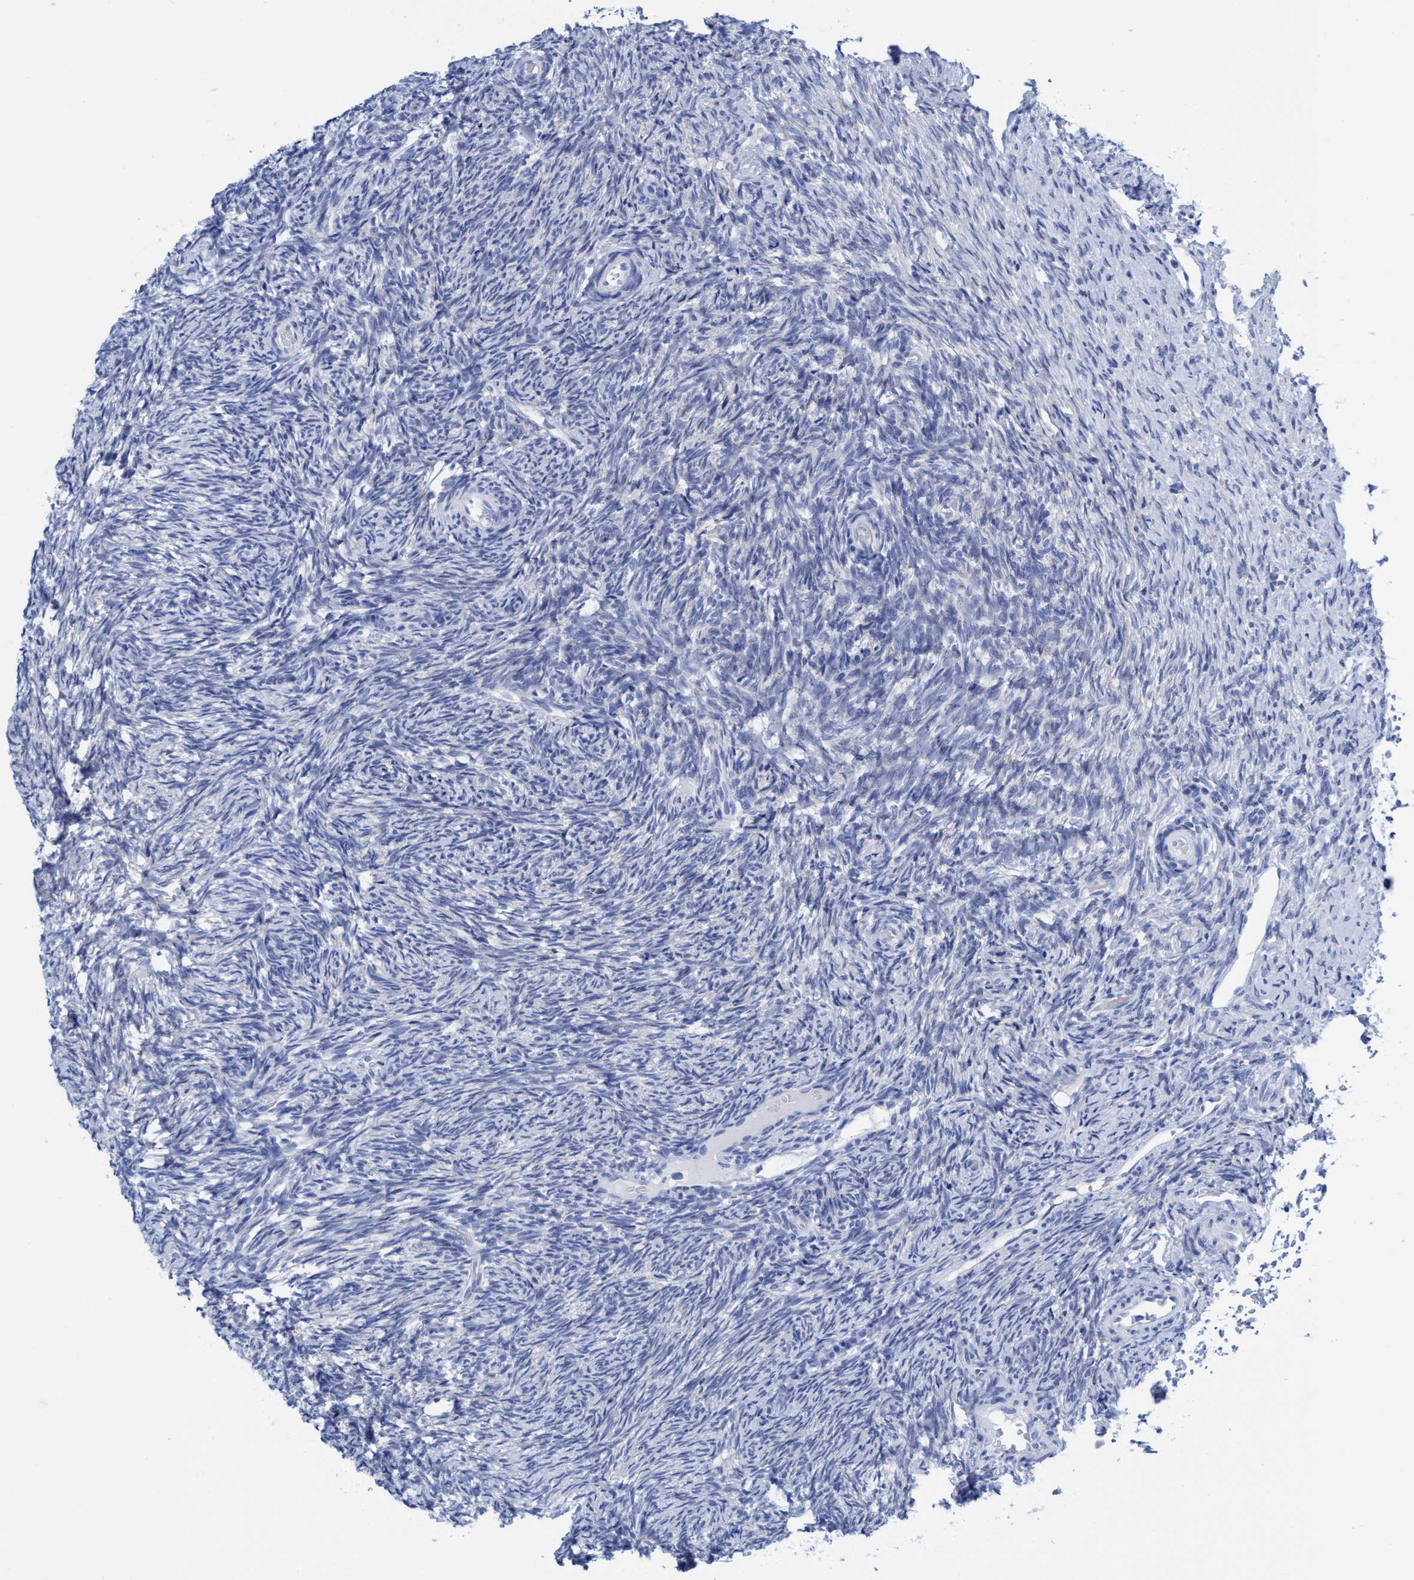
{"staining": {"intensity": "negative", "quantity": "none", "location": "none"}, "tissue": "ovary", "cell_type": "Follicle cells", "image_type": "normal", "snomed": [{"axis": "morphology", "description": "Normal tissue, NOS"}, {"axis": "topography", "description": "Ovary"}], "caption": "This micrograph is of normal ovary stained with immunohistochemistry (IHC) to label a protein in brown with the nuclei are counter-stained blue. There is no staining in follicle cells.", "gene": "PLPPR1", "patient": {"sex": "female", "age": 41}}